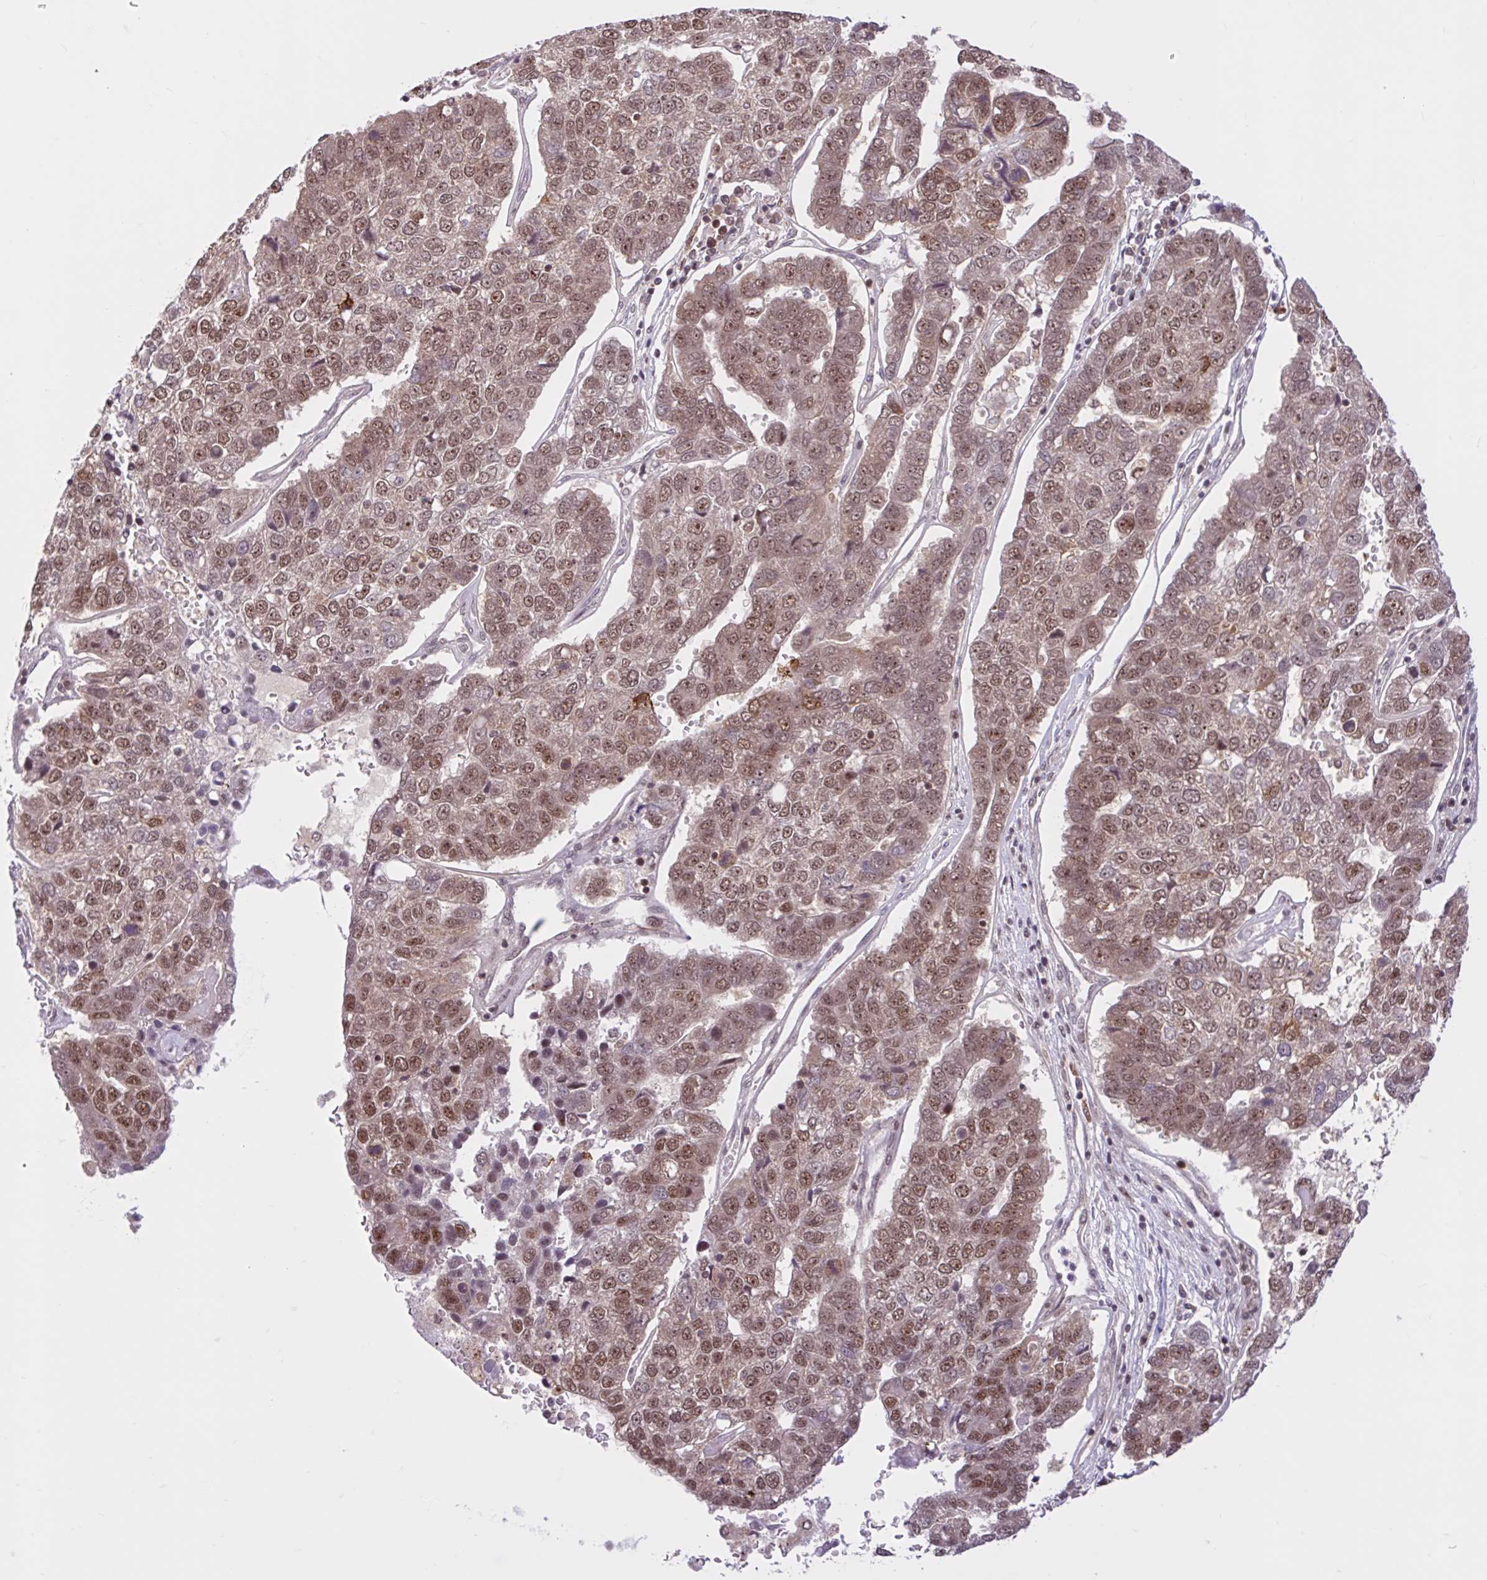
{"staining": {"intensity": "weak", "quantity": ">75%", "location": "nuclear"}, "tissue": "pancreatic cancer", "cell_type": "Tumor cells", "image_type": "cancer", "snomed": [{"axis": "morphology", "description": "Adenocarcinoma, NOS"}, {"axis": "topography", "description": "Pancreas"}], "caption": "Protein staining of pancreatic cancer tissue exhibits weak nuclear positivity in approximately >75% of tumor cells.", "gene": "CCDC12", "patient": {"sex": "female", "age": 61}}